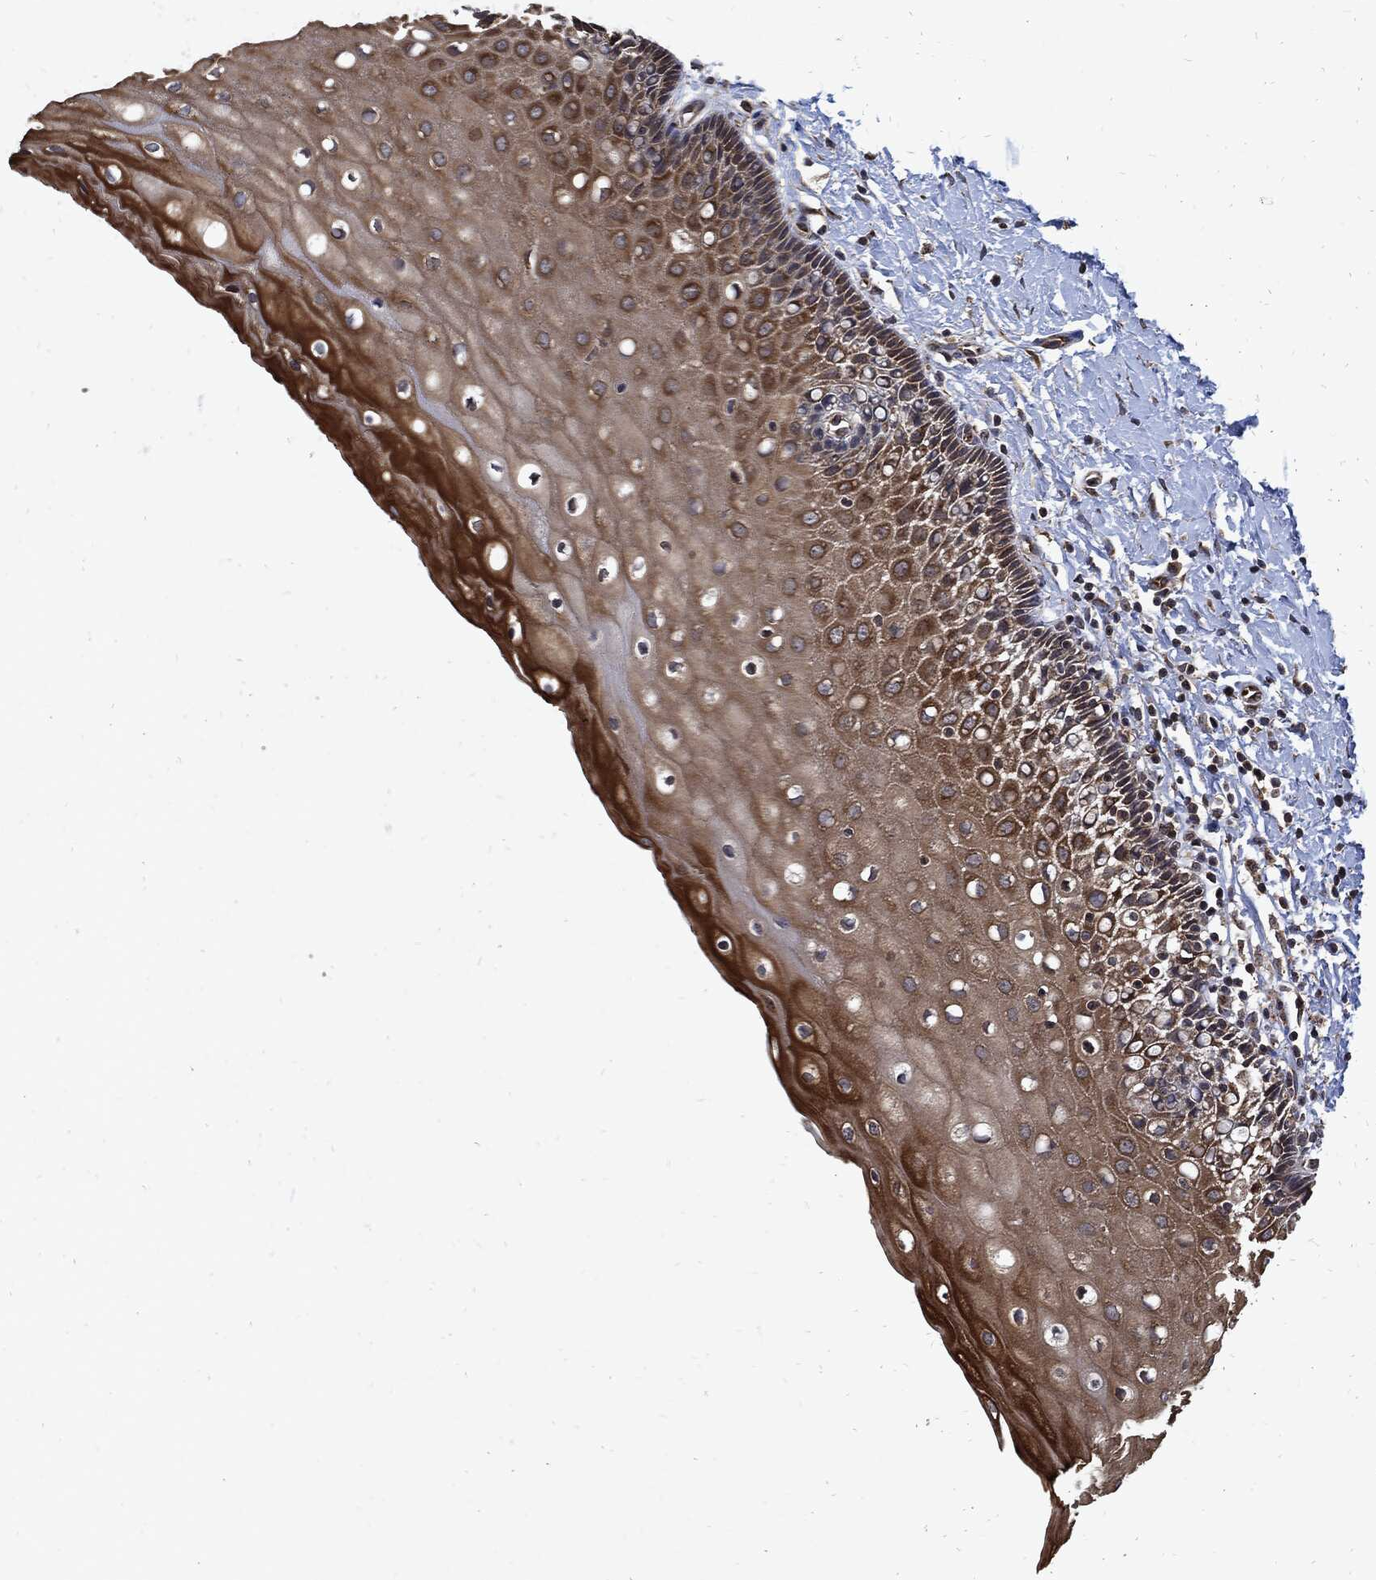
{"staining": {"intensity": "moderate", "quantity": ">75%", "location": "cytoplasmic/membranous"}, "tissue": "cervix", "cell_type": "Glandular cells", "image_type": "normal", "snomed": [{"axis": "morphology", "description": "Normal tissue, NOS"}, {"axis": "topography", "description": "Cervix"}], "caption": "IHC histopathology image of normal cervix: human cervix stained using IHC displays medium levels of moderate protein expression localized specifically in the cytoplasmic/membranous of glandular cells, appearing as a cytoplasmic/membranous brown color.", "gene": "DCTN1", "patient": {"sex": "female", "age": 37}}